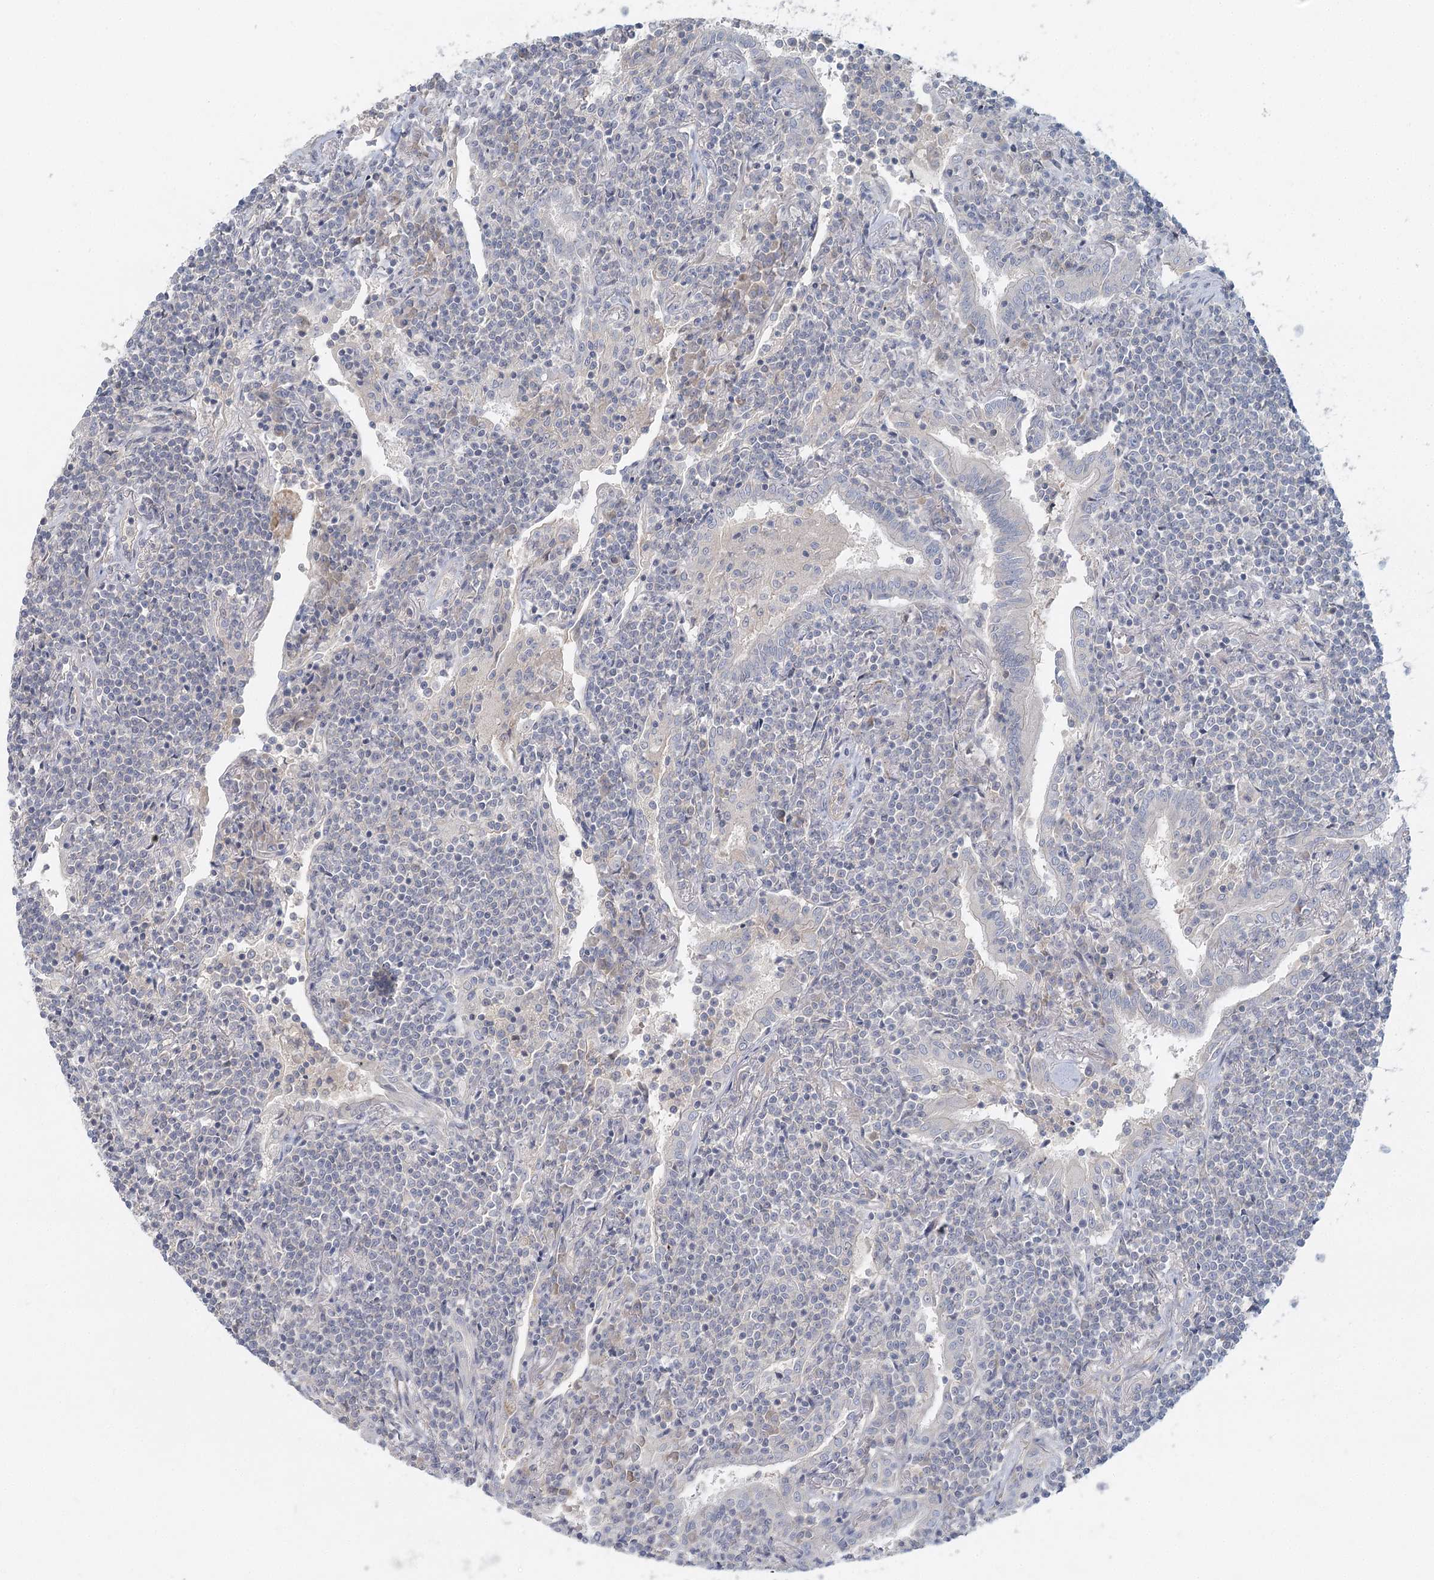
{"staining": {"intensity": "negative", "quantity": "none", "location": "none"}, "tissue": "lymphoma", "cell_type": "Tumor cells", "image_type": "cancer", "snomed": [{"axis": "morphology", "description": "Malignant lymphoma, non-Hodgkin's type, Low grade"}, {"axis": "topography", "description": "Lung"}], "caption": "The image exhibits no significant positivity in tumor cells of lymphoma.", "gene": "DNMBP", "patient": {"sex": "female", "age": 71}}